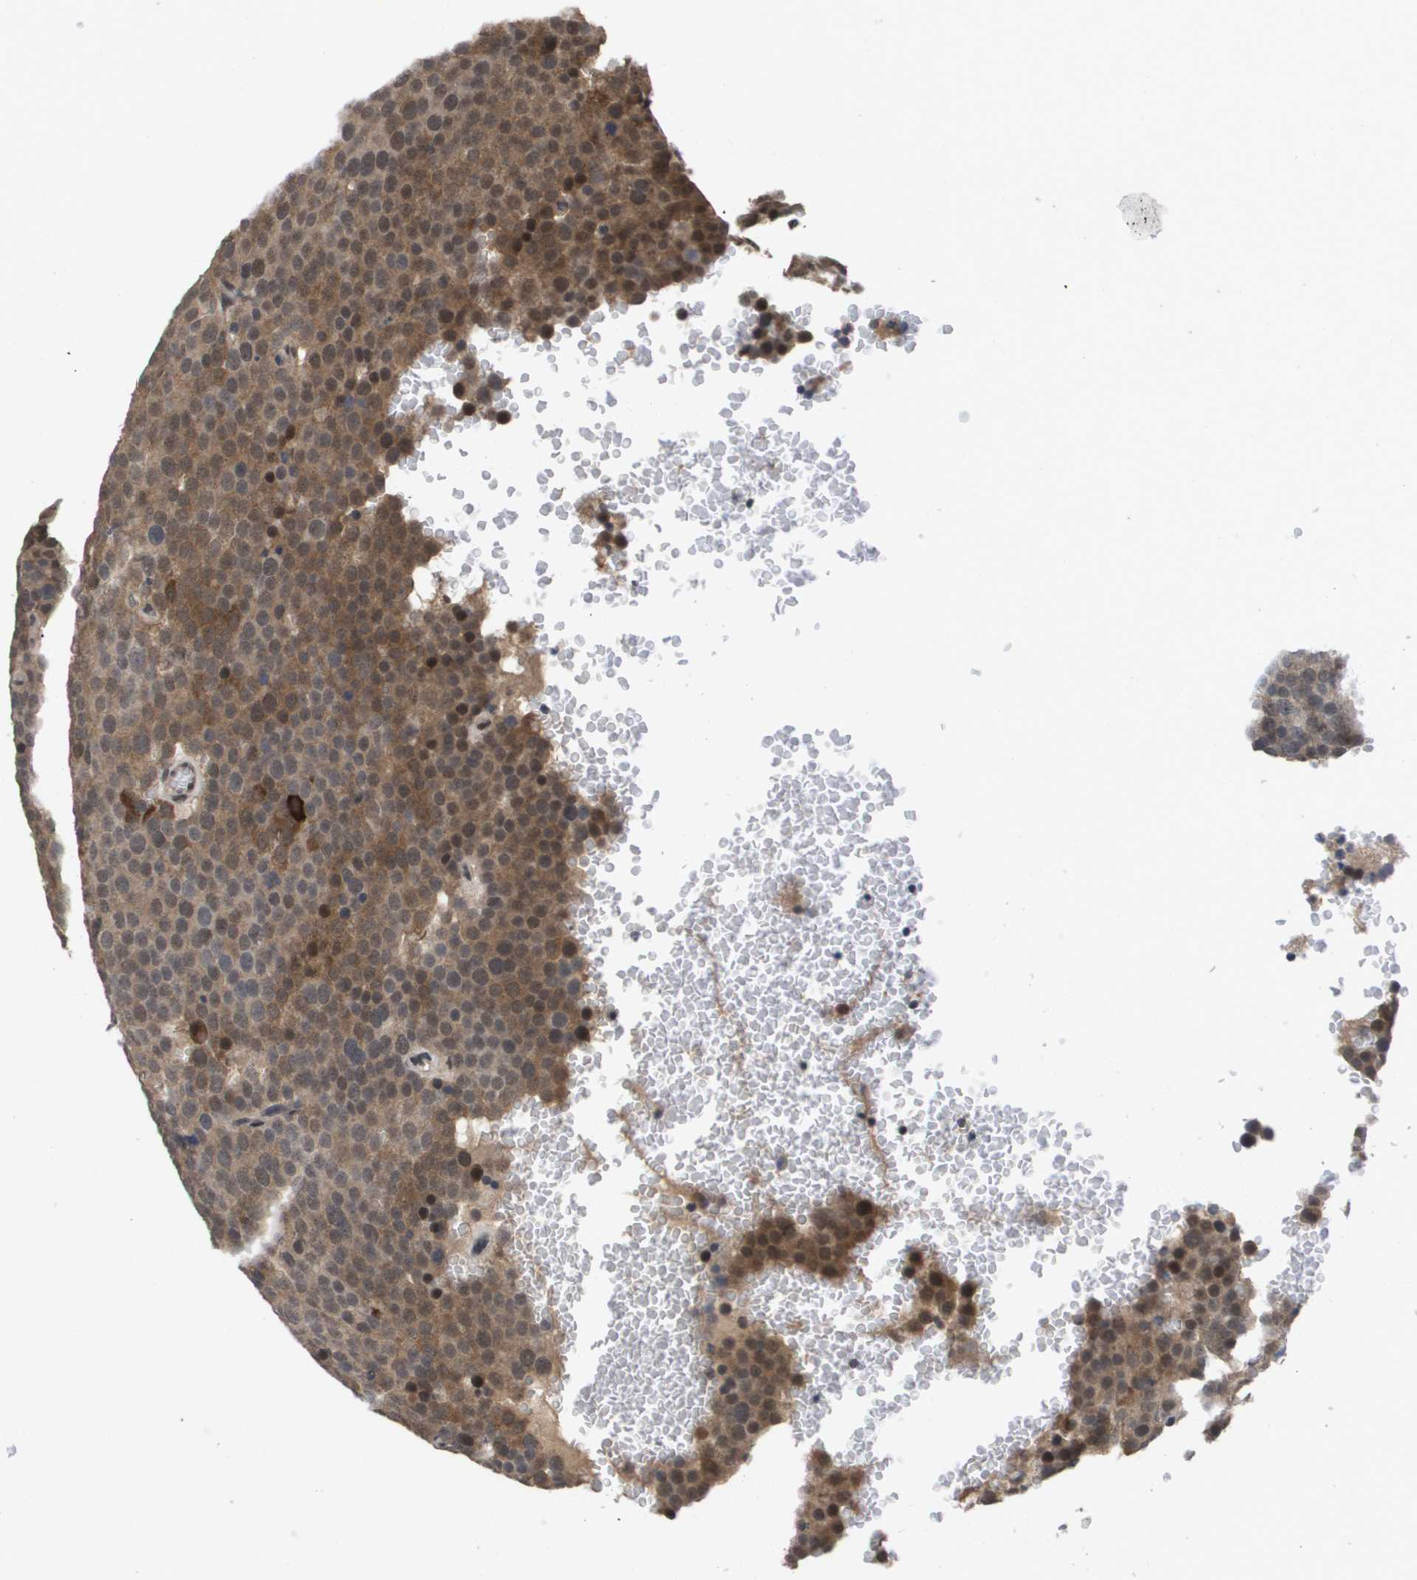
{"staining": {"intensity": "moderate", "quantity": "<25%", "location": "nuclear"}, "tissue": "testis cancer", "cell_type": "Tumor cells", "image_type": "cancer", "snomed": [{"axis": "morphology", "description": "Seminoma, NOS"}, {"axis": "topography", "description": "Testis"}], "caption": "Approximately <25% of tumor cells in testis cancer (seminoma) show moderate nuclear protein staining as visualized by brown immunohistochemical staining.", "gene": "AMBRA1", "patient": {"sex": "male", "age": 71}}